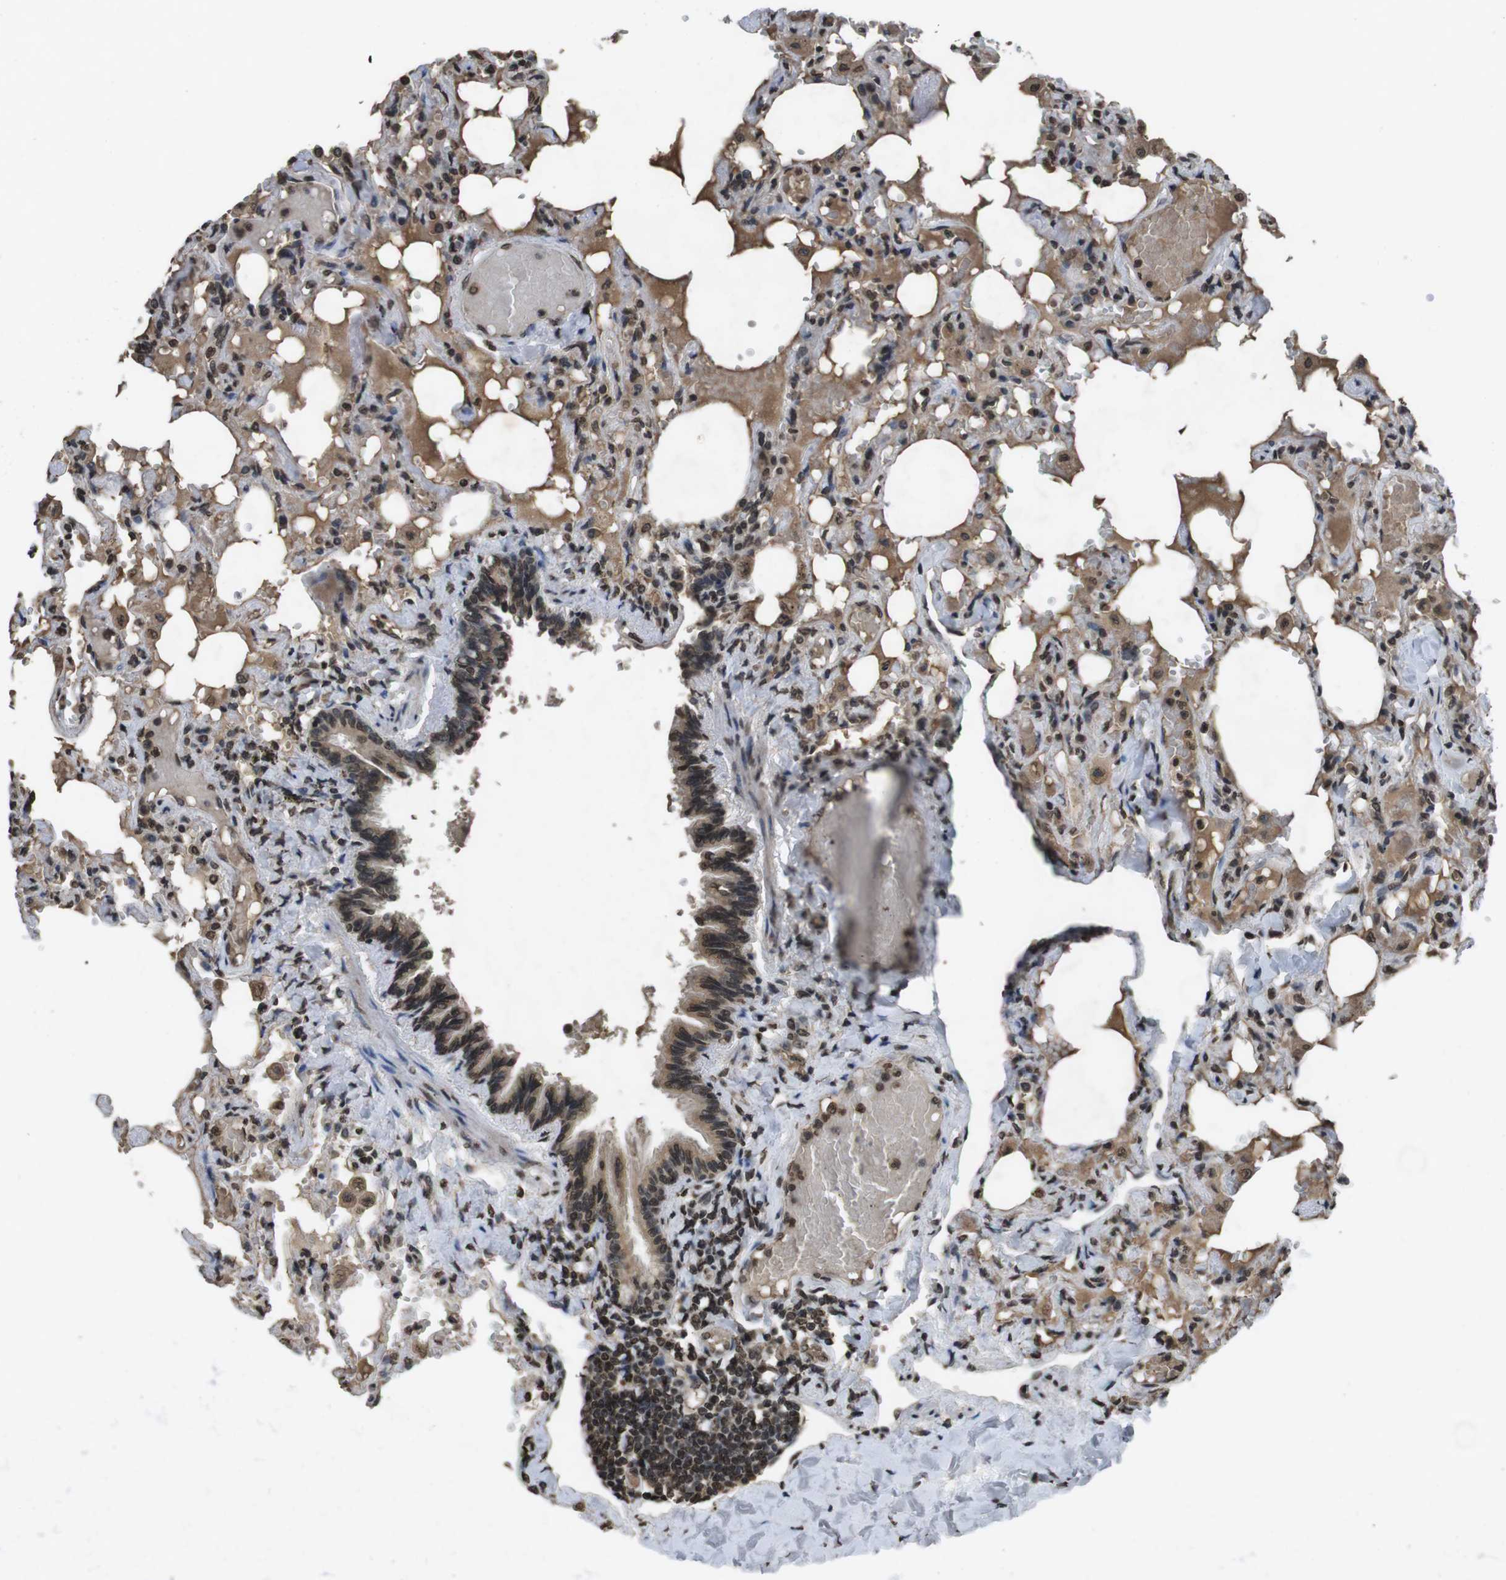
{"staining": {"intensity": "moderate", "quantity": ">75%", "location": "cytoplasmic/membranous,nuclear"}, "tissue": "lung", "cell_type": "Alveolar cells", "image_type": "normal", "snomed": [{"axis": "morphology", "description": "Normal tissue, NOS"}, {"axis": "topography", "description": "Lung"}], "caption": "A medium amount of moderate cytoplasmic/membranous,nuclear expression is identified in approximately >75% of alveolar cells in benign lung. (brown staining indicates protein expression, while blue staining denotes nuclei).", "gene": "MAF", "patient": {"sex": "male", "age": 21}}